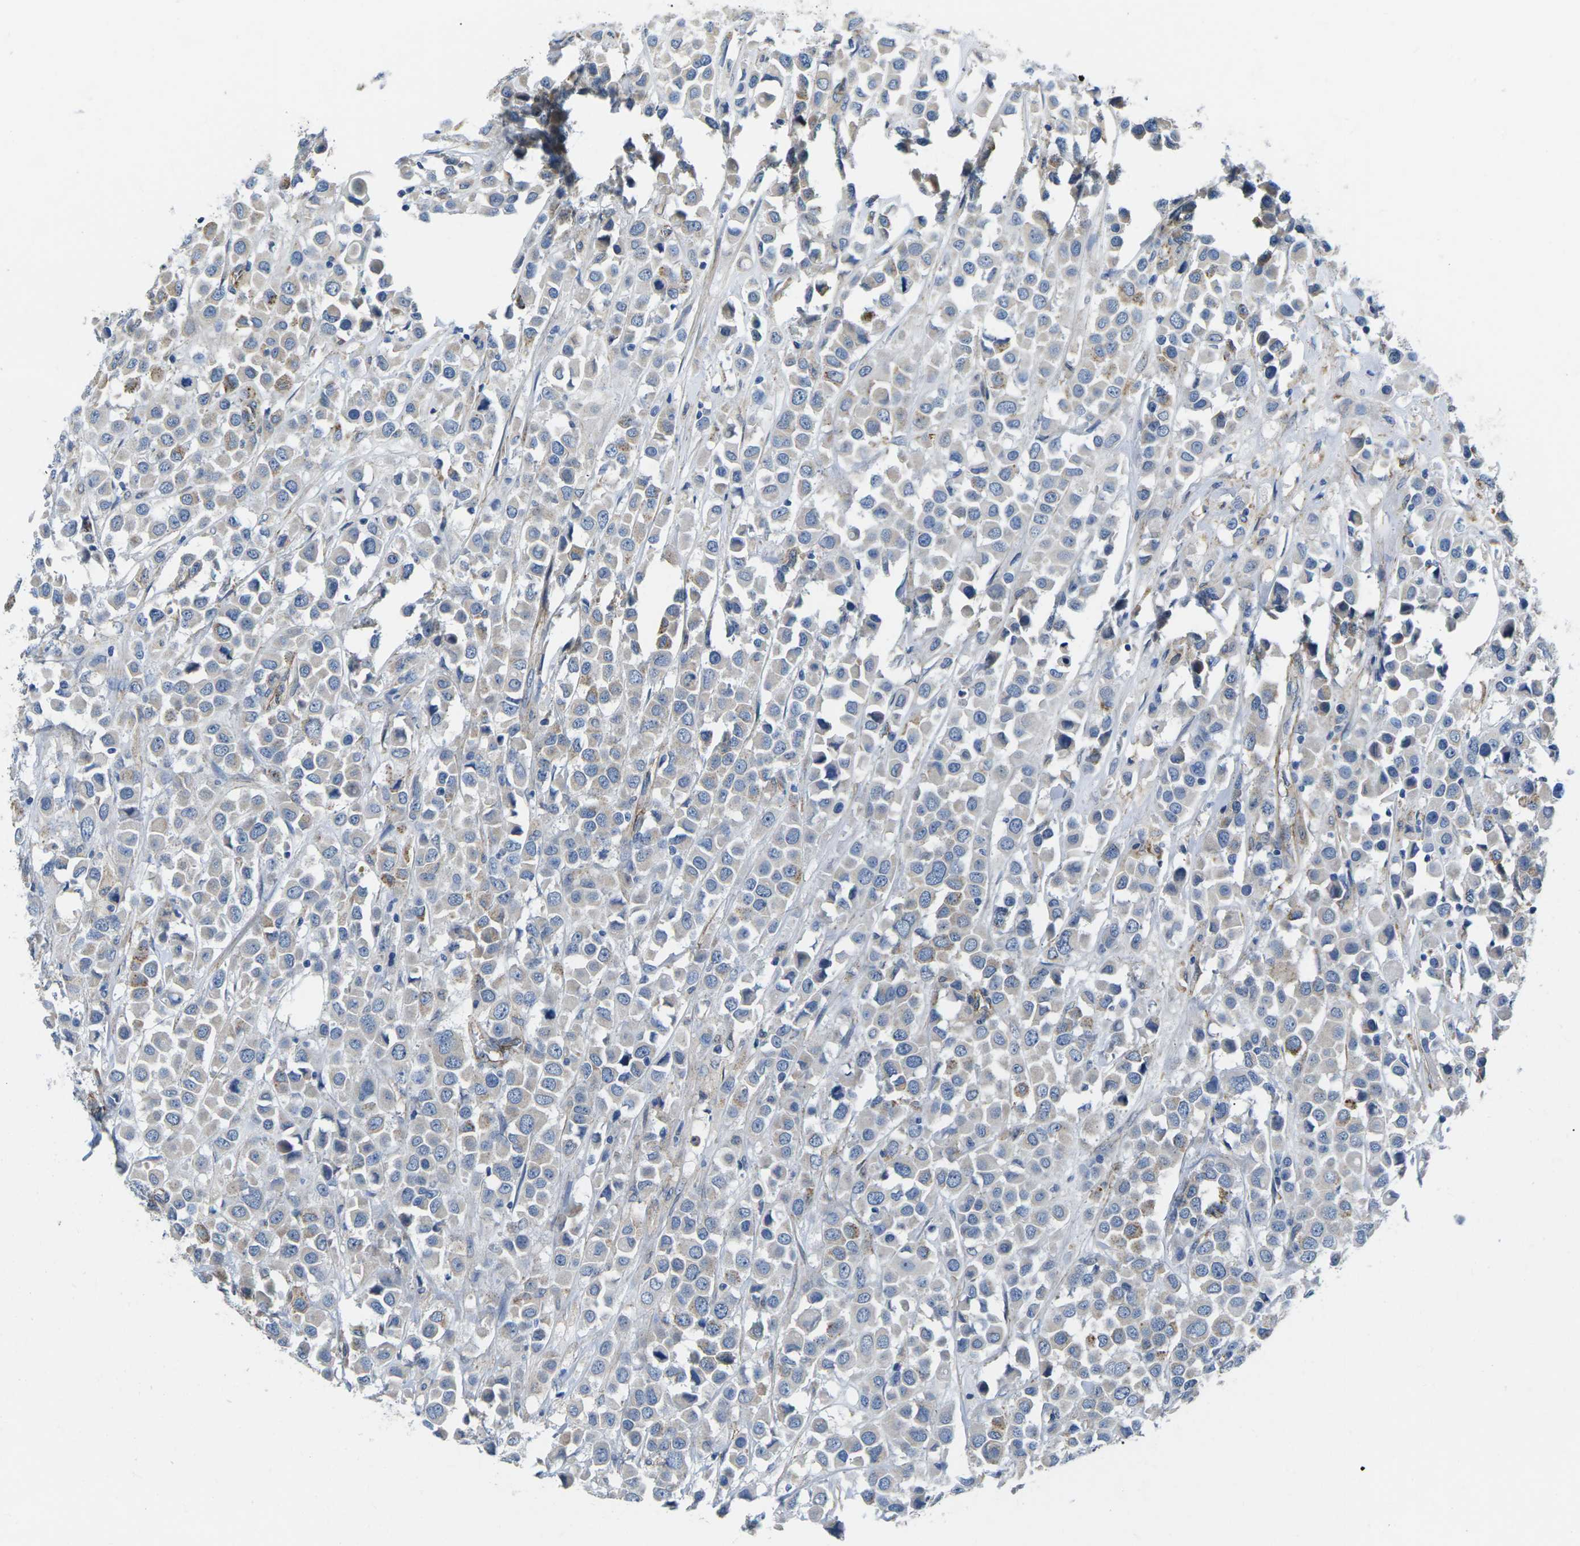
{"staining": {"intensity": "moderate", "quantity": "<25%", "location": "cytoplasmic/membranous"}, "tissue": "breast cancer", "cell_type": "Tumor cells", "image_type": "cancer", "snomed": [{"axis": "morphology", "description": "Duct carcinoma"}, {"axis": "topography", "description": "Breast"}], "caption": "Immunohistochemical staining of human invasive ductal carcinoma (breast) shows low levels of moderate cytoplasmic/membranous protein staining in about <25% of tumor cells.", "gene": "CTNND1", "patient": {"sex": "female", "age": 61}}